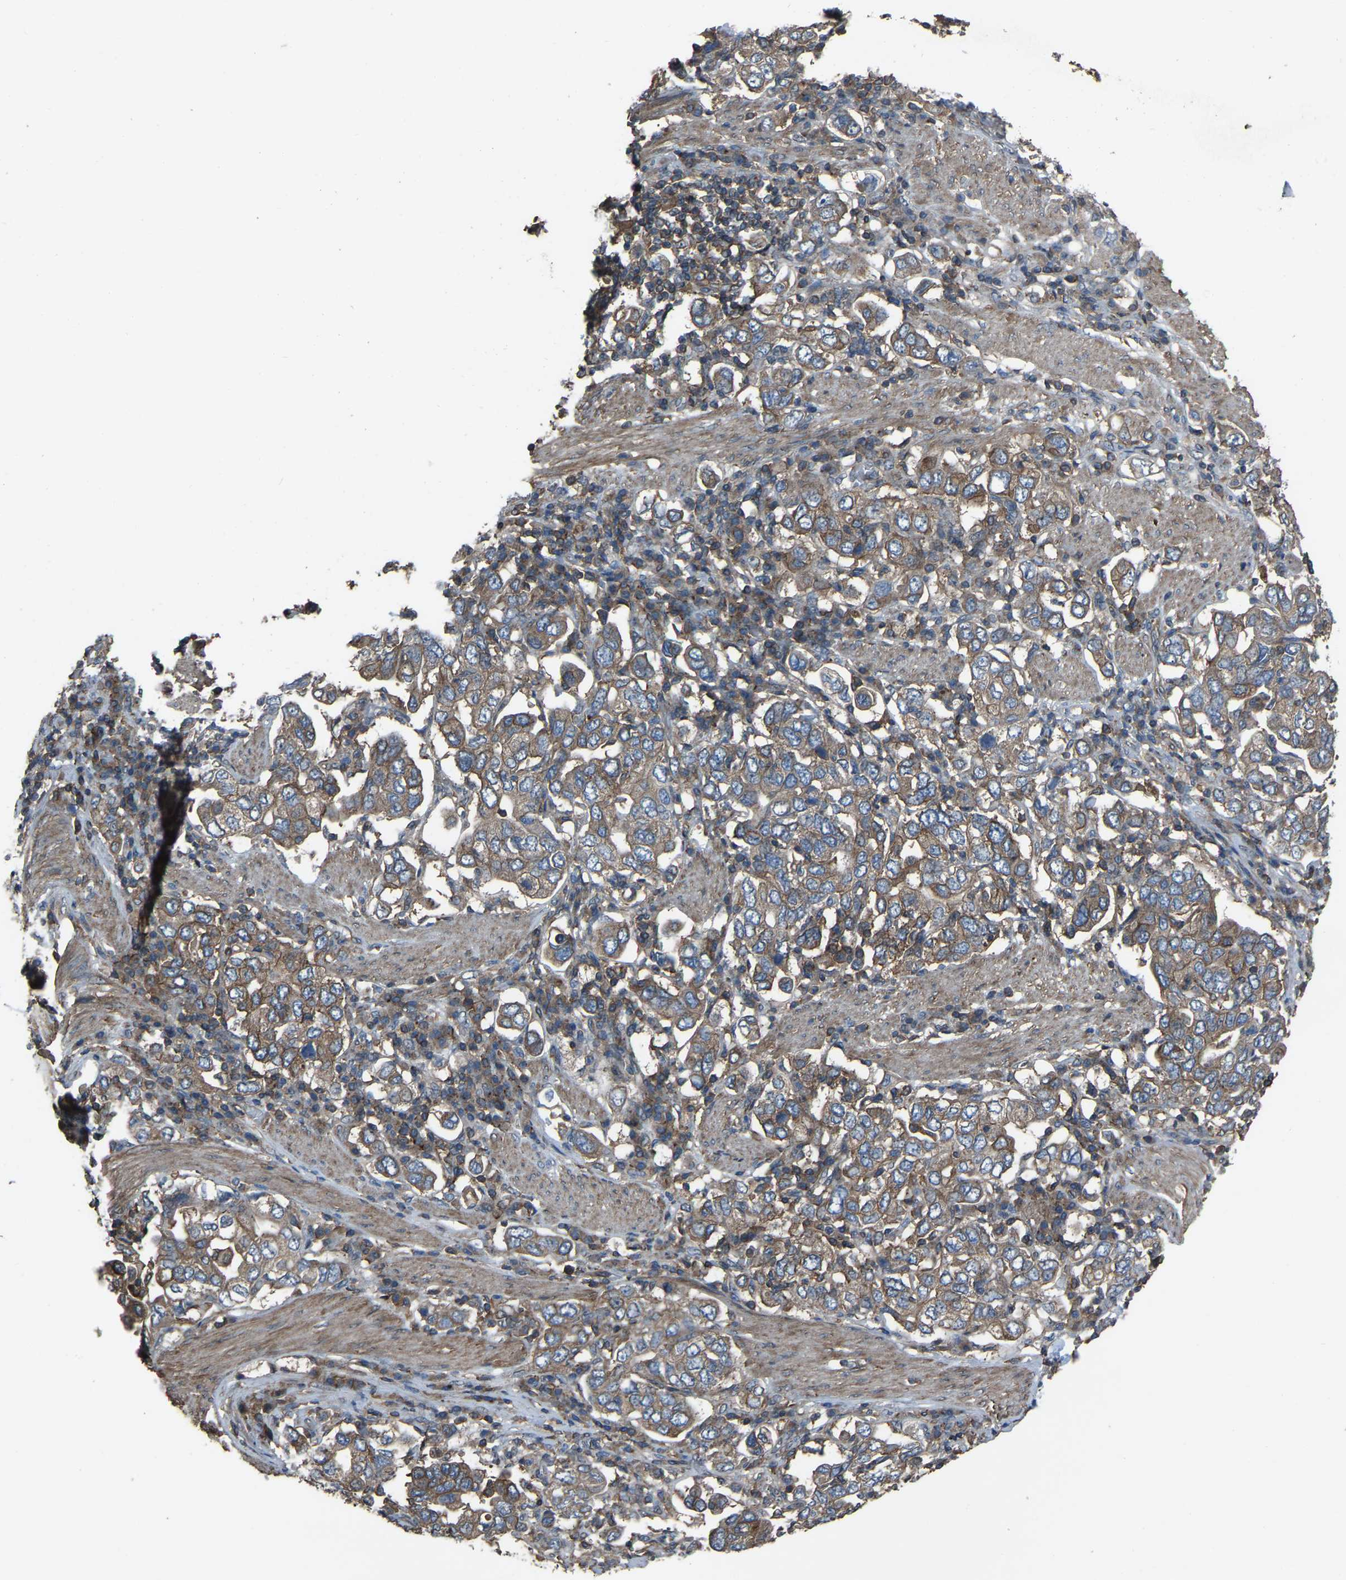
{"staining": {"intensity": "weak", "quantity": ">75%", "location": "cytoplasmic/membranous"}, "tissue": "stomach cancer", "cell_type": "Tumor cells", "image_type": "cancer", "snomed": [{"axis": "morphology", "description": "Adenocarcinoma, NOS"}, {"axis": "topography", "description": "Stomach, upper"}], "caption": "Stomach cancer tissue reveals weak cytoplasmic/membranous positivity in about >75% of tumor cells (DAB = brown stain, brightfield microscopy at high magnification).", "gene": "SLC4A2", "patient": {"sex": "male", "age": 62}}